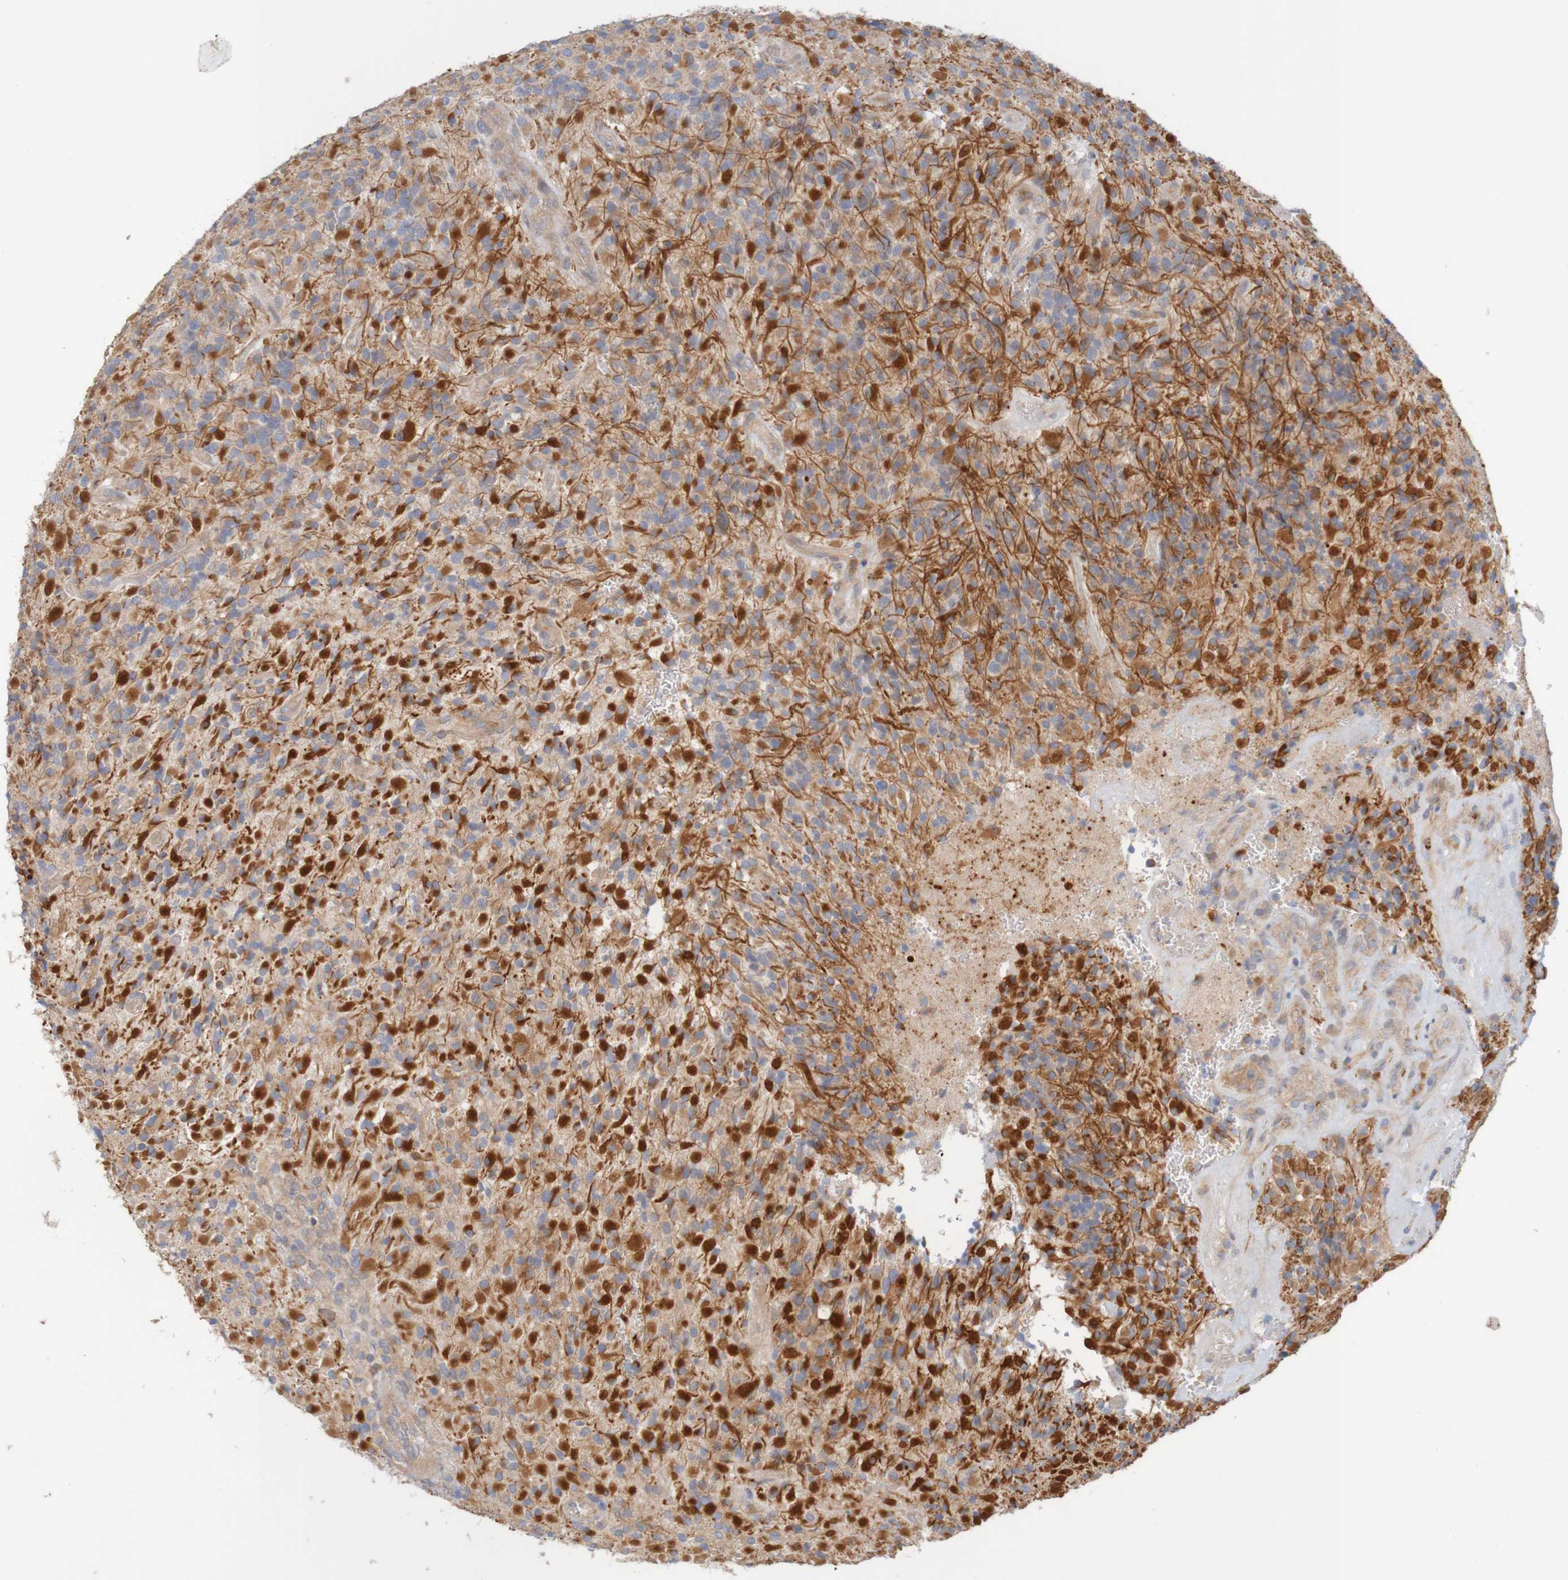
{"staining": {"intensity": "strong", "quantity": ">75%", "location": "cytoplasmic/membranous"}, "tissue": "glioma", "cell_type": "Tumor cells", "image_type": "cancer", "snomed": [{"axis": "morphology", "description": "Glioma, malignant, High grade"}, {"axis": "topography", "description": "Brain"}], "caption": "High-magnification brightfield microscopy of malignant glioma (high-grade) stained with DAB (brown) and counterstained with hematoxylin (blue). tumor cells exhibit strong cytoplasmic/membranous positivity is seen in about>75% of cells.", "gene": "KRT23", "patient": {"sex": "male", "age": 71}}